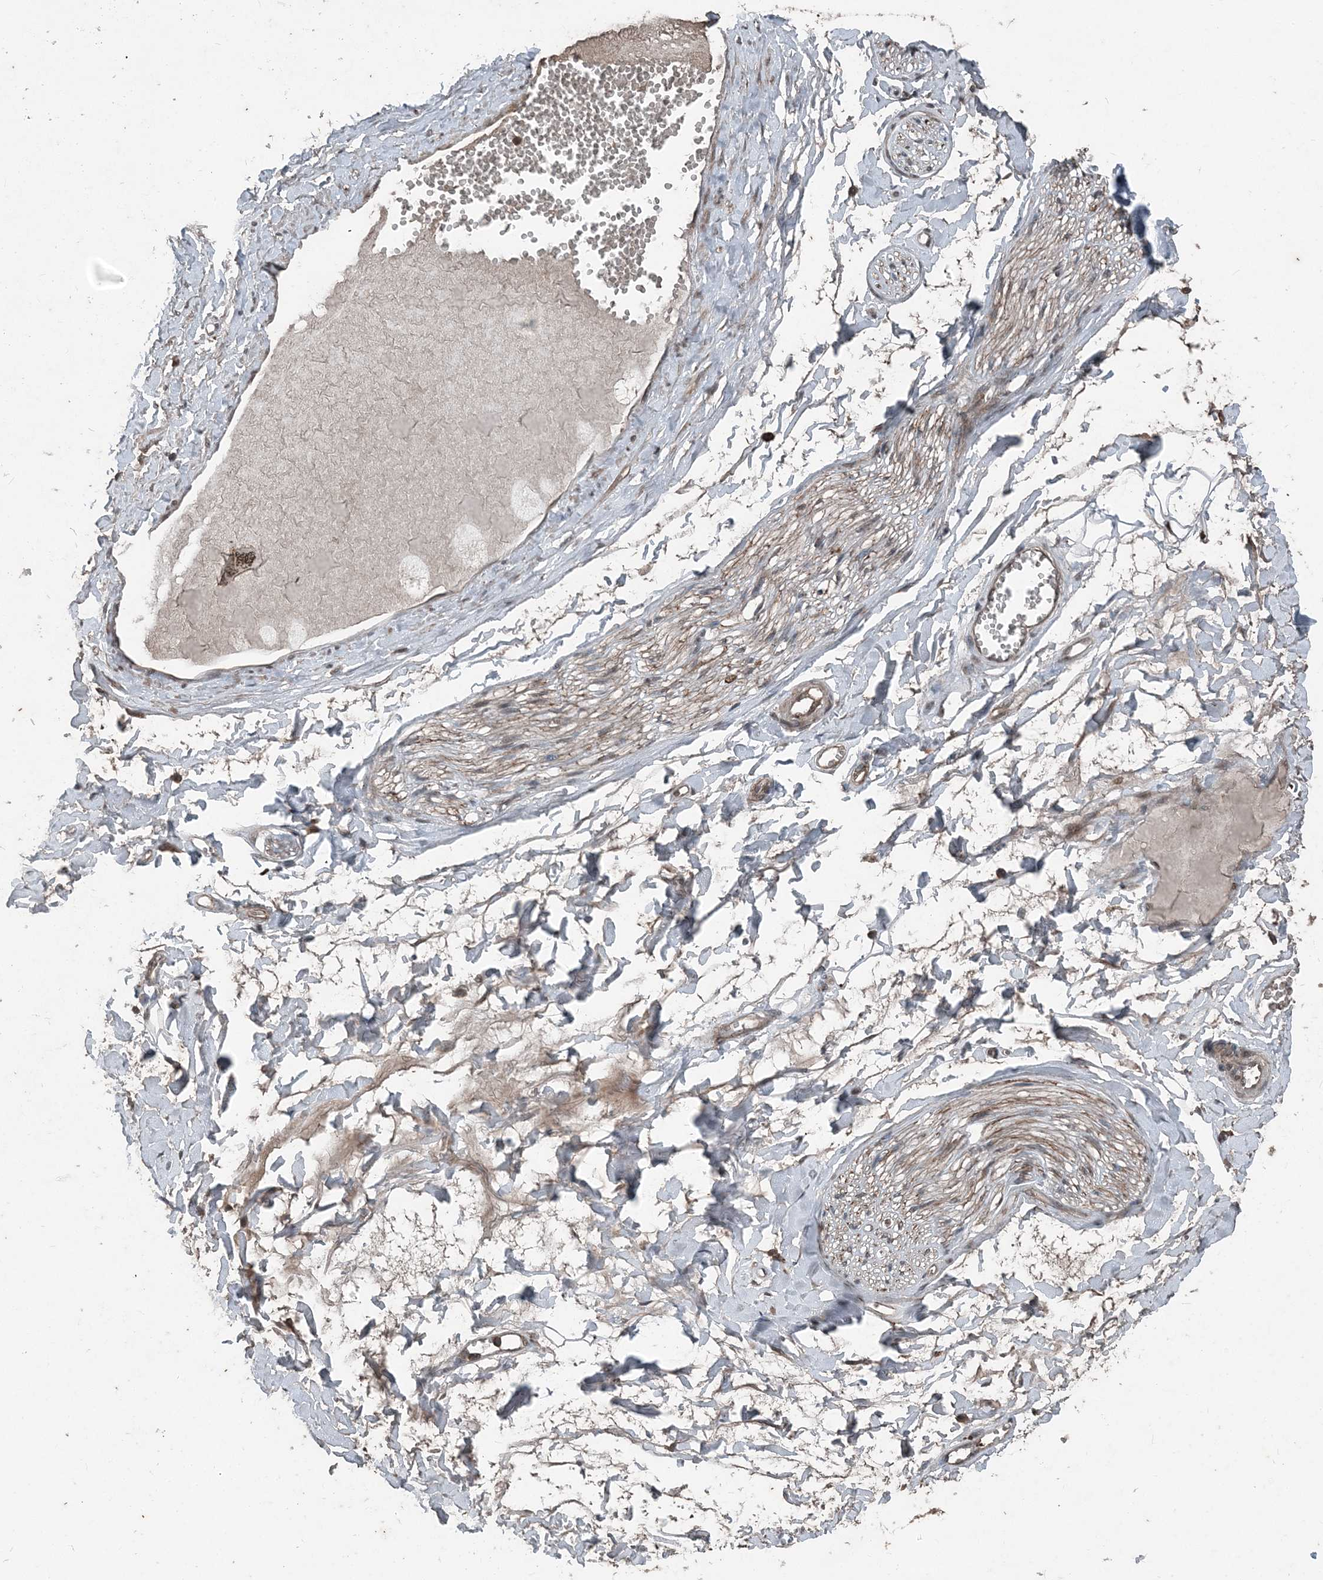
{"staining": {"intensity": "weak", "quantity": "25%-75%", "location": "cytoplasmic/membranous"}, "tissue": "adipose tissue", "cell_type": "Adipocytes", "image_type": "normal", "snomed": [{"axis": "morphology", "description": "Normal tissue, NOS"}, {"axis": "morphology", "description": "Inflammation, NOS"}, {"axis": "topography", "description": "Salivary gland"}, {"axis": "topography", "description": "Peripheral nerve tissue"}], "caption": "Weak cytoplasmic/membranous staining is identified in approximately 25%-75% of adipocytes in normal adipose tissue.", "gene": "CFL1", "patient": {"sex": "female", "age": 75}}